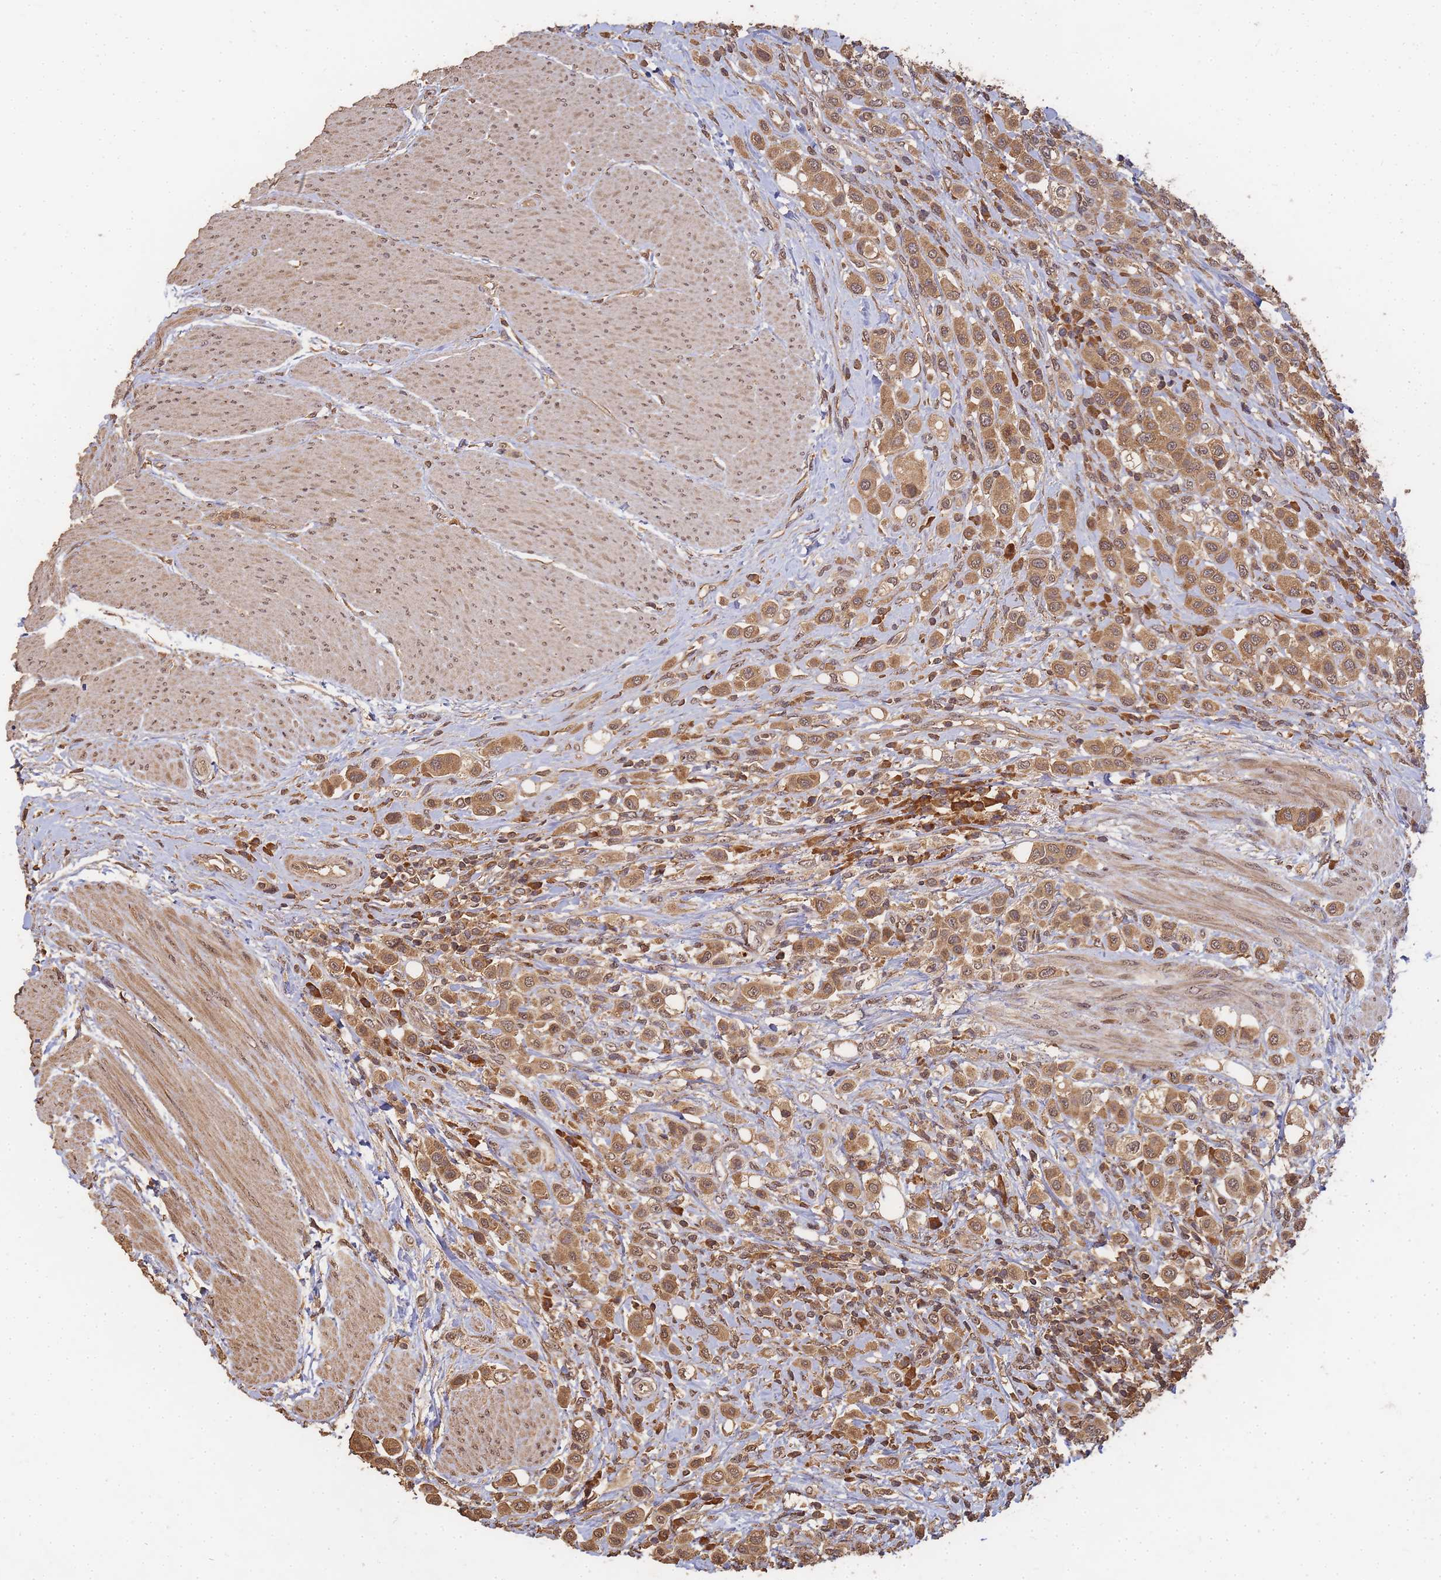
{"staining": {"intensity": "moderate", "quantity": ">75%", "location": "cytoplasmic/membranous,nuclear"}, "tissue": "urothelial cancer", "cell_type": "Tumor cells", "image_type": "cancer", "snomed": [{"axis": "morphology", "description": "Urothelial carcinoma, High grade"}, {"axis": "topography", "description": "Urinary bladder"}], "caption": "This image reveals urothelial carcinoma (high-grade) stained with immunohistochemistry (IHC) to label a protein in brown. The cytoplasmic/membranous and nuclear of tumor cells show moderate positivity for the protein. Nuclei are counter-stained blue.", "gene": "ALKBH1", "patient": {"sex": "male", "age": 50}}